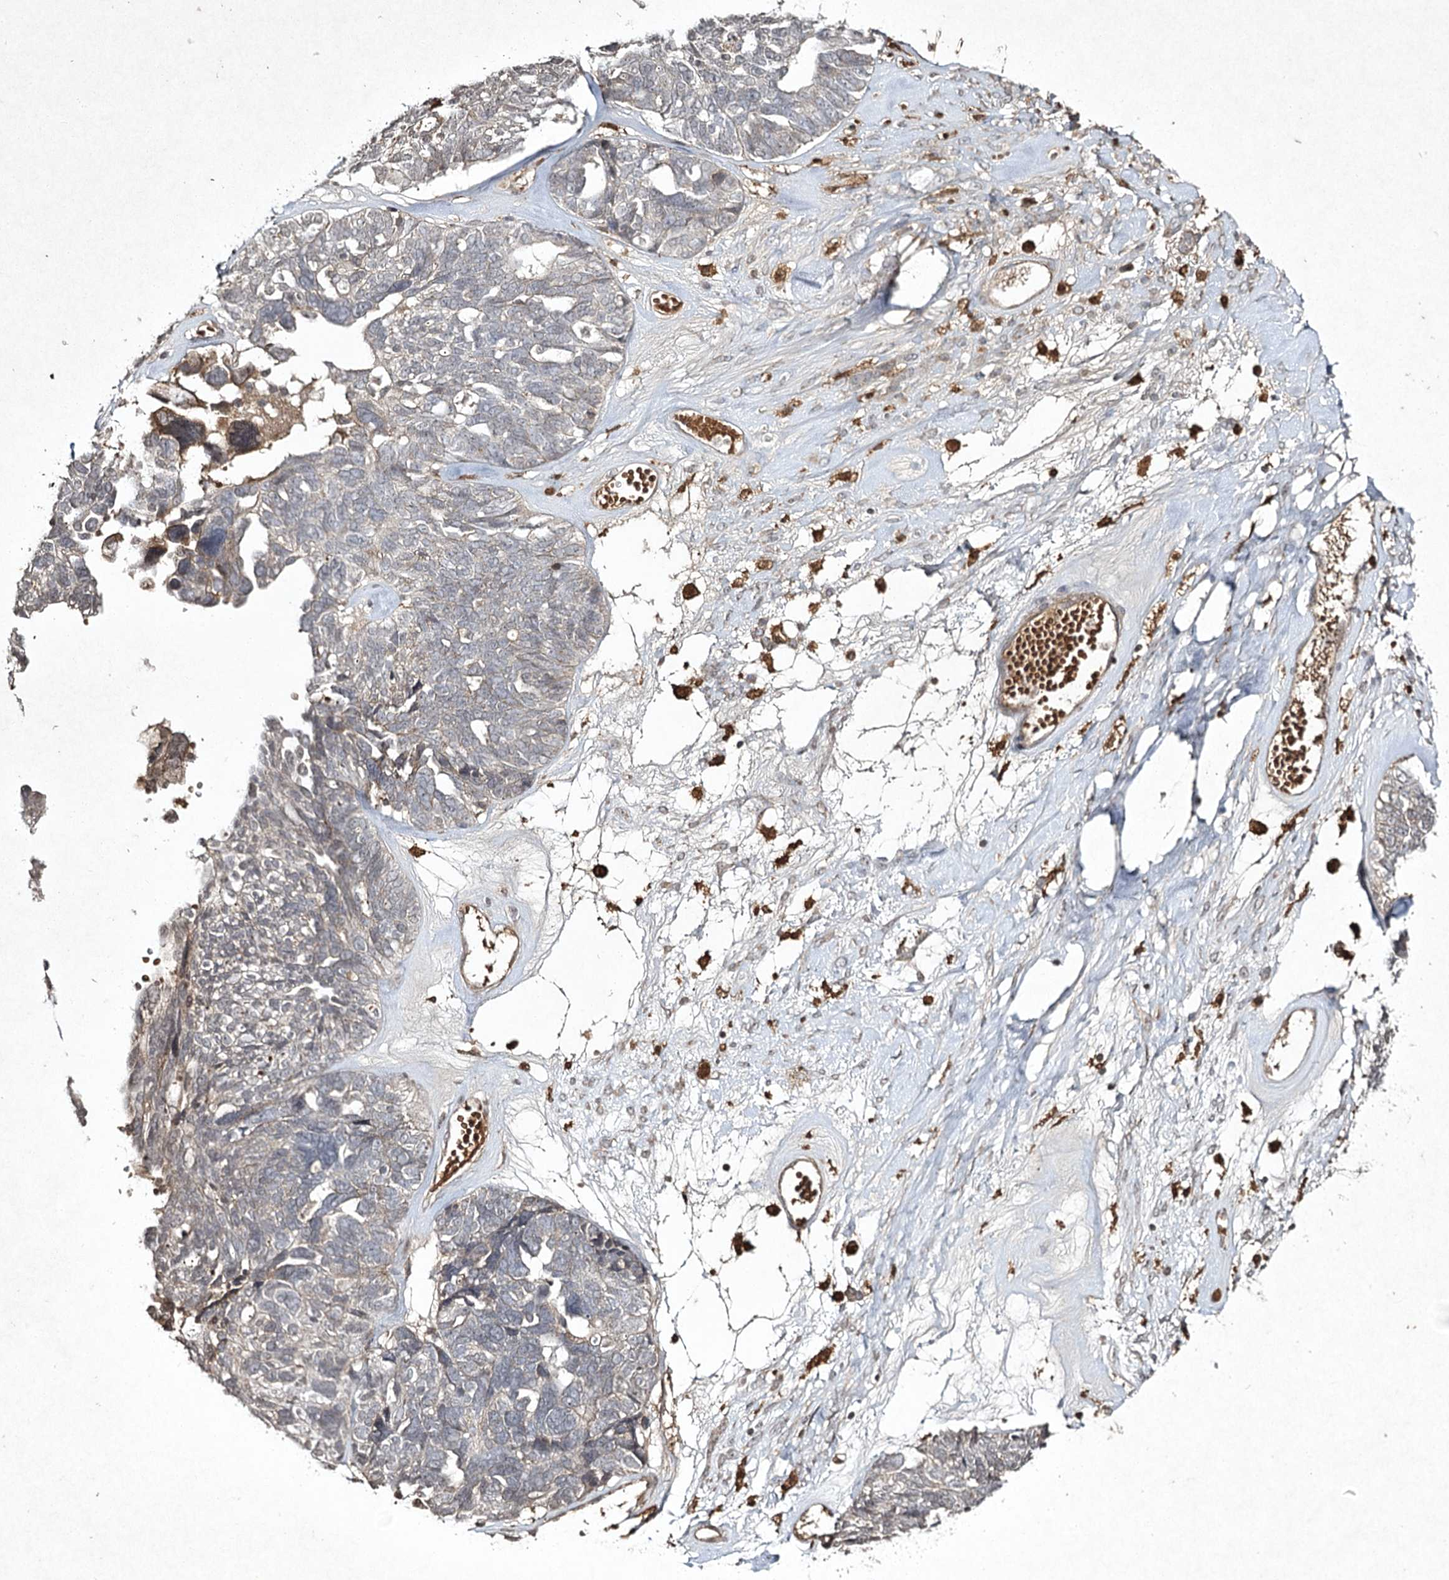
{"staining": {"intensity": "negative", "quantity": "none", "location": "none"}, "tissue": "ovarian cancer", "cell_type": "Tumor cells", "image_type": "cancer", "snomed": [{"axis": "morphology", "description": "Cystadenocarcinoma, serous, NOS"}, {"axis": "topography", "description": "Ovary"}], "caption": "Tumor cells show no significant positivity in serous cystadenocarcinoma (ovarian).", "gene": "CYP2B6", "patient": {"sex": "female", "age": 79}}